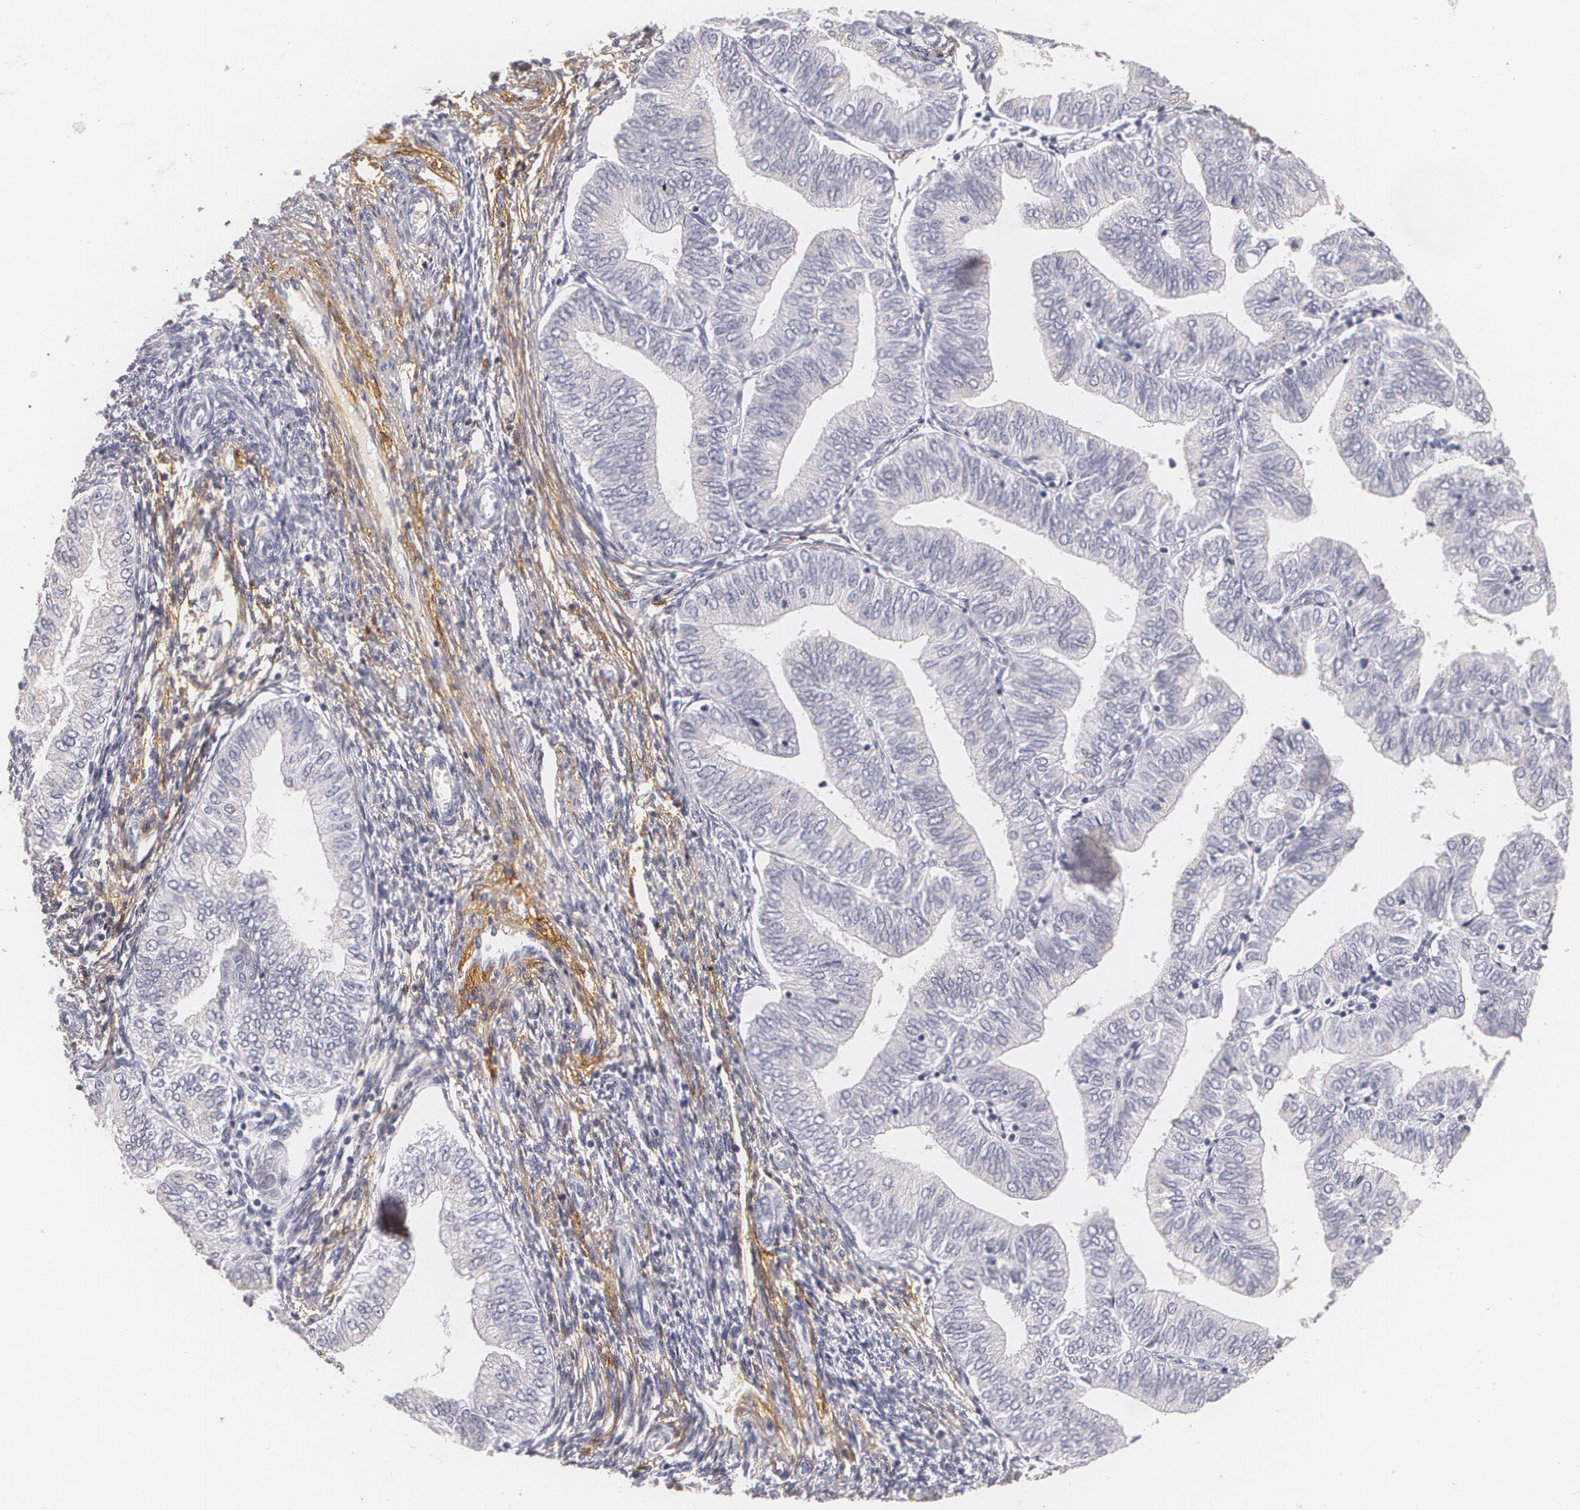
{"staining": {"intensity": "negative", "quantity": "none", "location": "none"}, "tissue": "endometrial cancer", "cell_type": "Tumor cells", "image_type": "cancer", "snomed": [{"axis": "morphology", "description": "Adenocarcinoma, NOS"}, {"axis": "topography", "description": "Endometrium"}], "caption": "Endometrial cancer was stained to show a protein in brown. There is no significant expression in tumor cells.", "gene": "NGFR", "patient": {"sex": "female", "age": 51}}